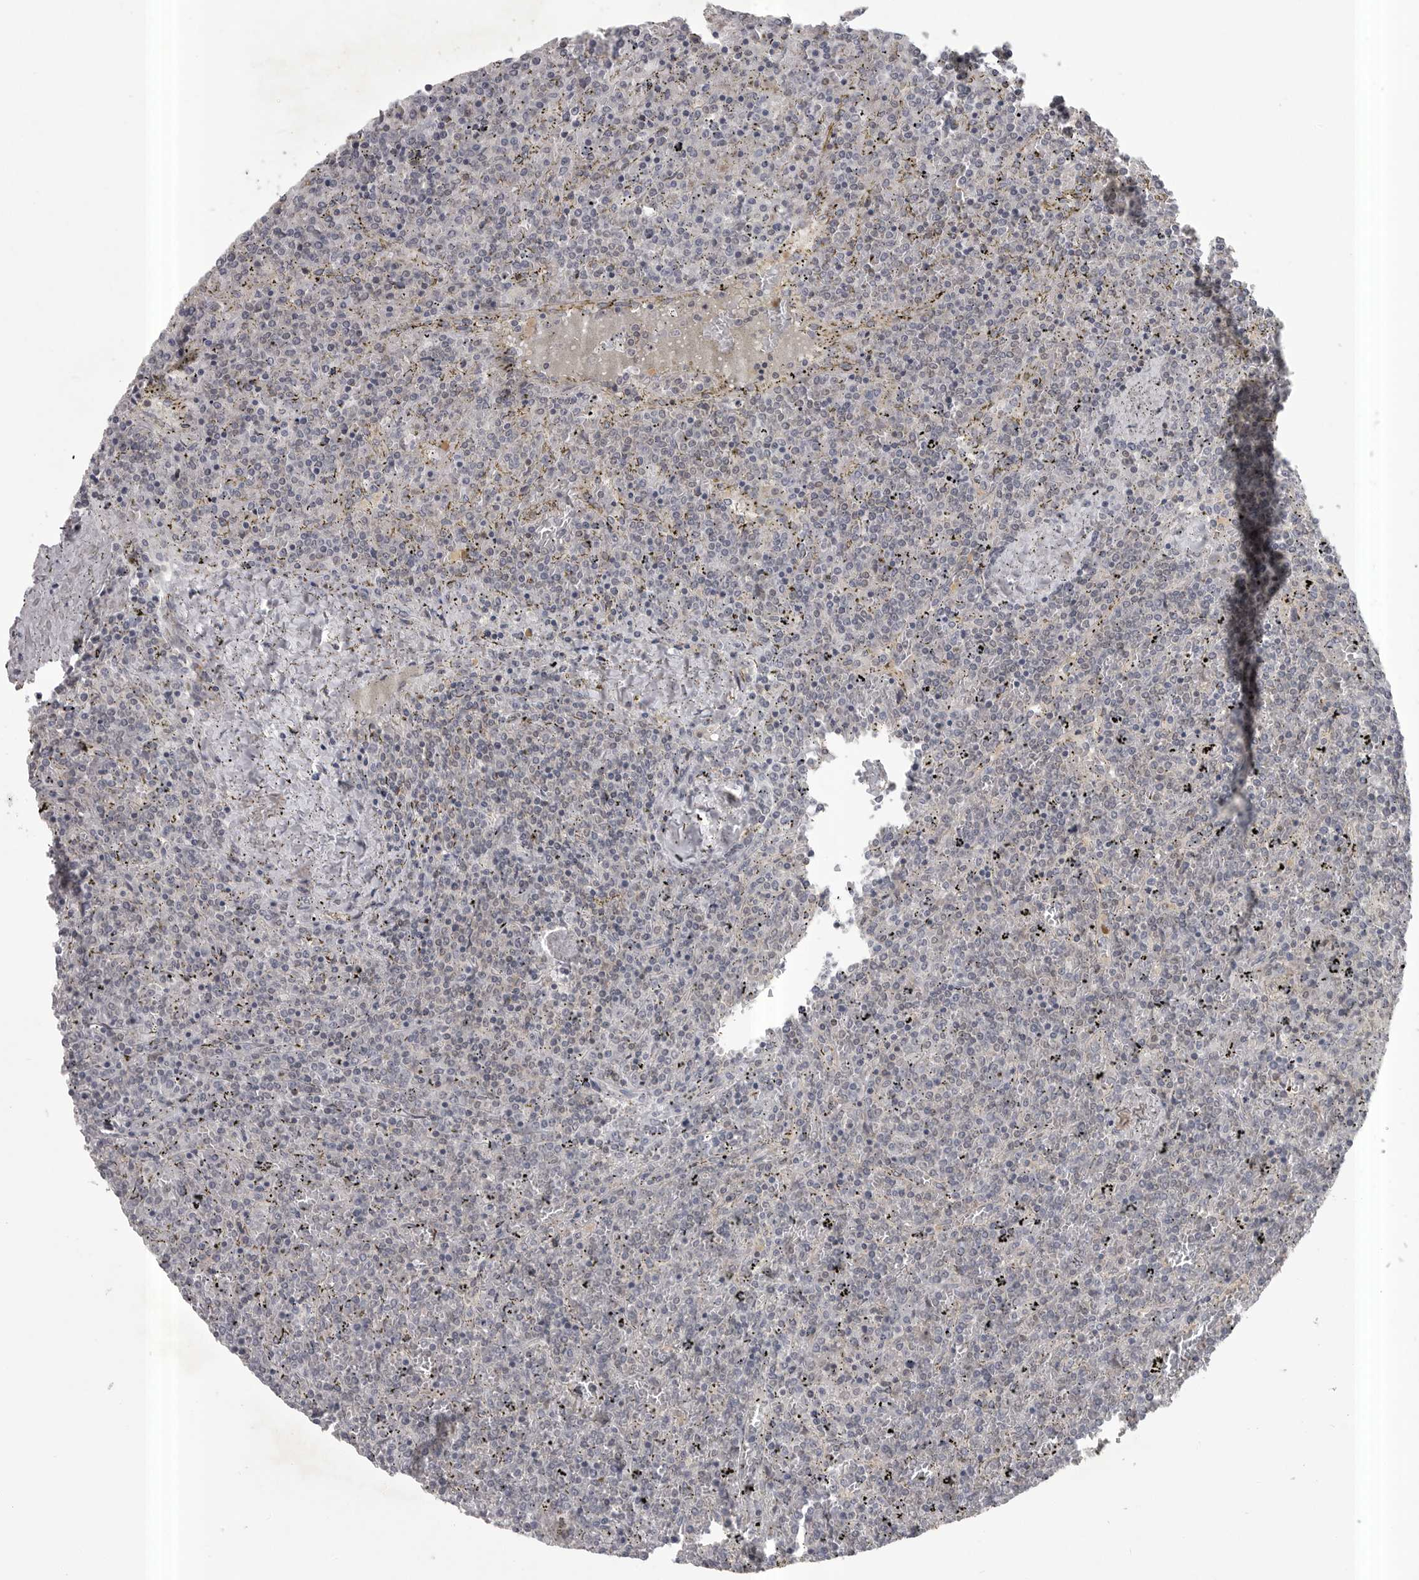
{"staining": {"intensity": "negative", "quantity": "none", "location": "none"}, "tissue": "lymphoma", "cell_type": "Tumor cells", "image_type": "cancer", "snomed": [{"axis": "morphology", "description": "Malignant lymphoma, non-Hodgkin's type, Low grade"}, {"axis": "topography", "description": "Spleen"}], "caption": "Immunohistochemistry image of neoplastic tissue: human malignant lymphoma, non-Hodgkin's type (low-grade) stained with DAB (3,3'-diaminobenzidine) demonstrates no significant protein expression in tumor cells.", "gene": "PHF13", "patient": {"sex": "female", "age": 19}}